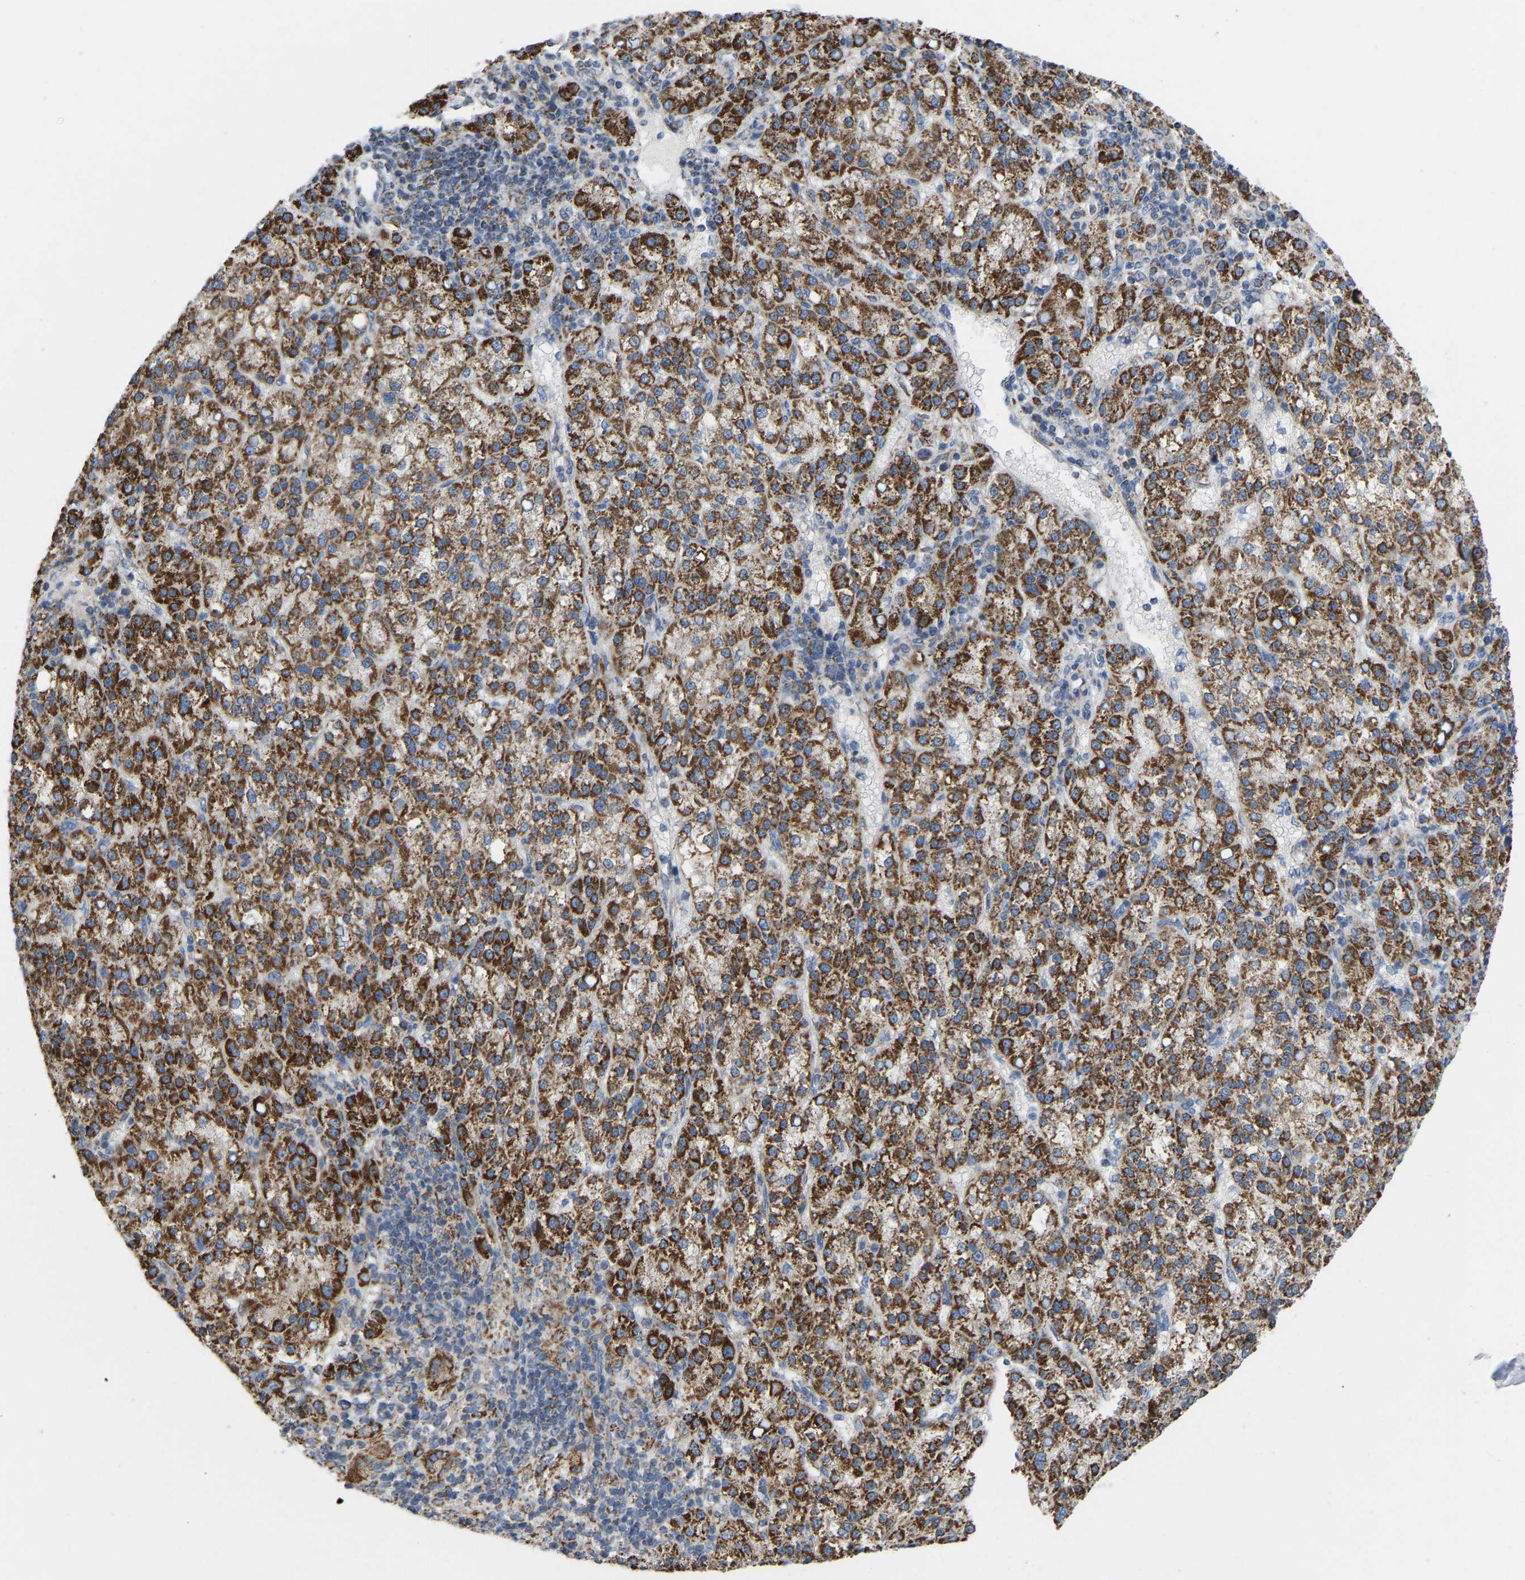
{"staining": {"intensity": "moderate", "quantity": ">75%", "location": "cytoplasmic/membranous"}, "tissue": "liver cancer", "cell_type": "Tumor cells", "image_type": "cancer", "snomed": [{"axis": "morphology", "description": "Carcinoma, Hepatocellular, NOS"}, {"axis": "topography", "description": "Liver"}], "caption": "Tumor cells reveal moderate cytoplasmic/membranous positivity in about >75% of cells in hepatocellular carcinoma (liver).", "gene": "BCL10", "patient": {"sex": "female", "age": 58}}